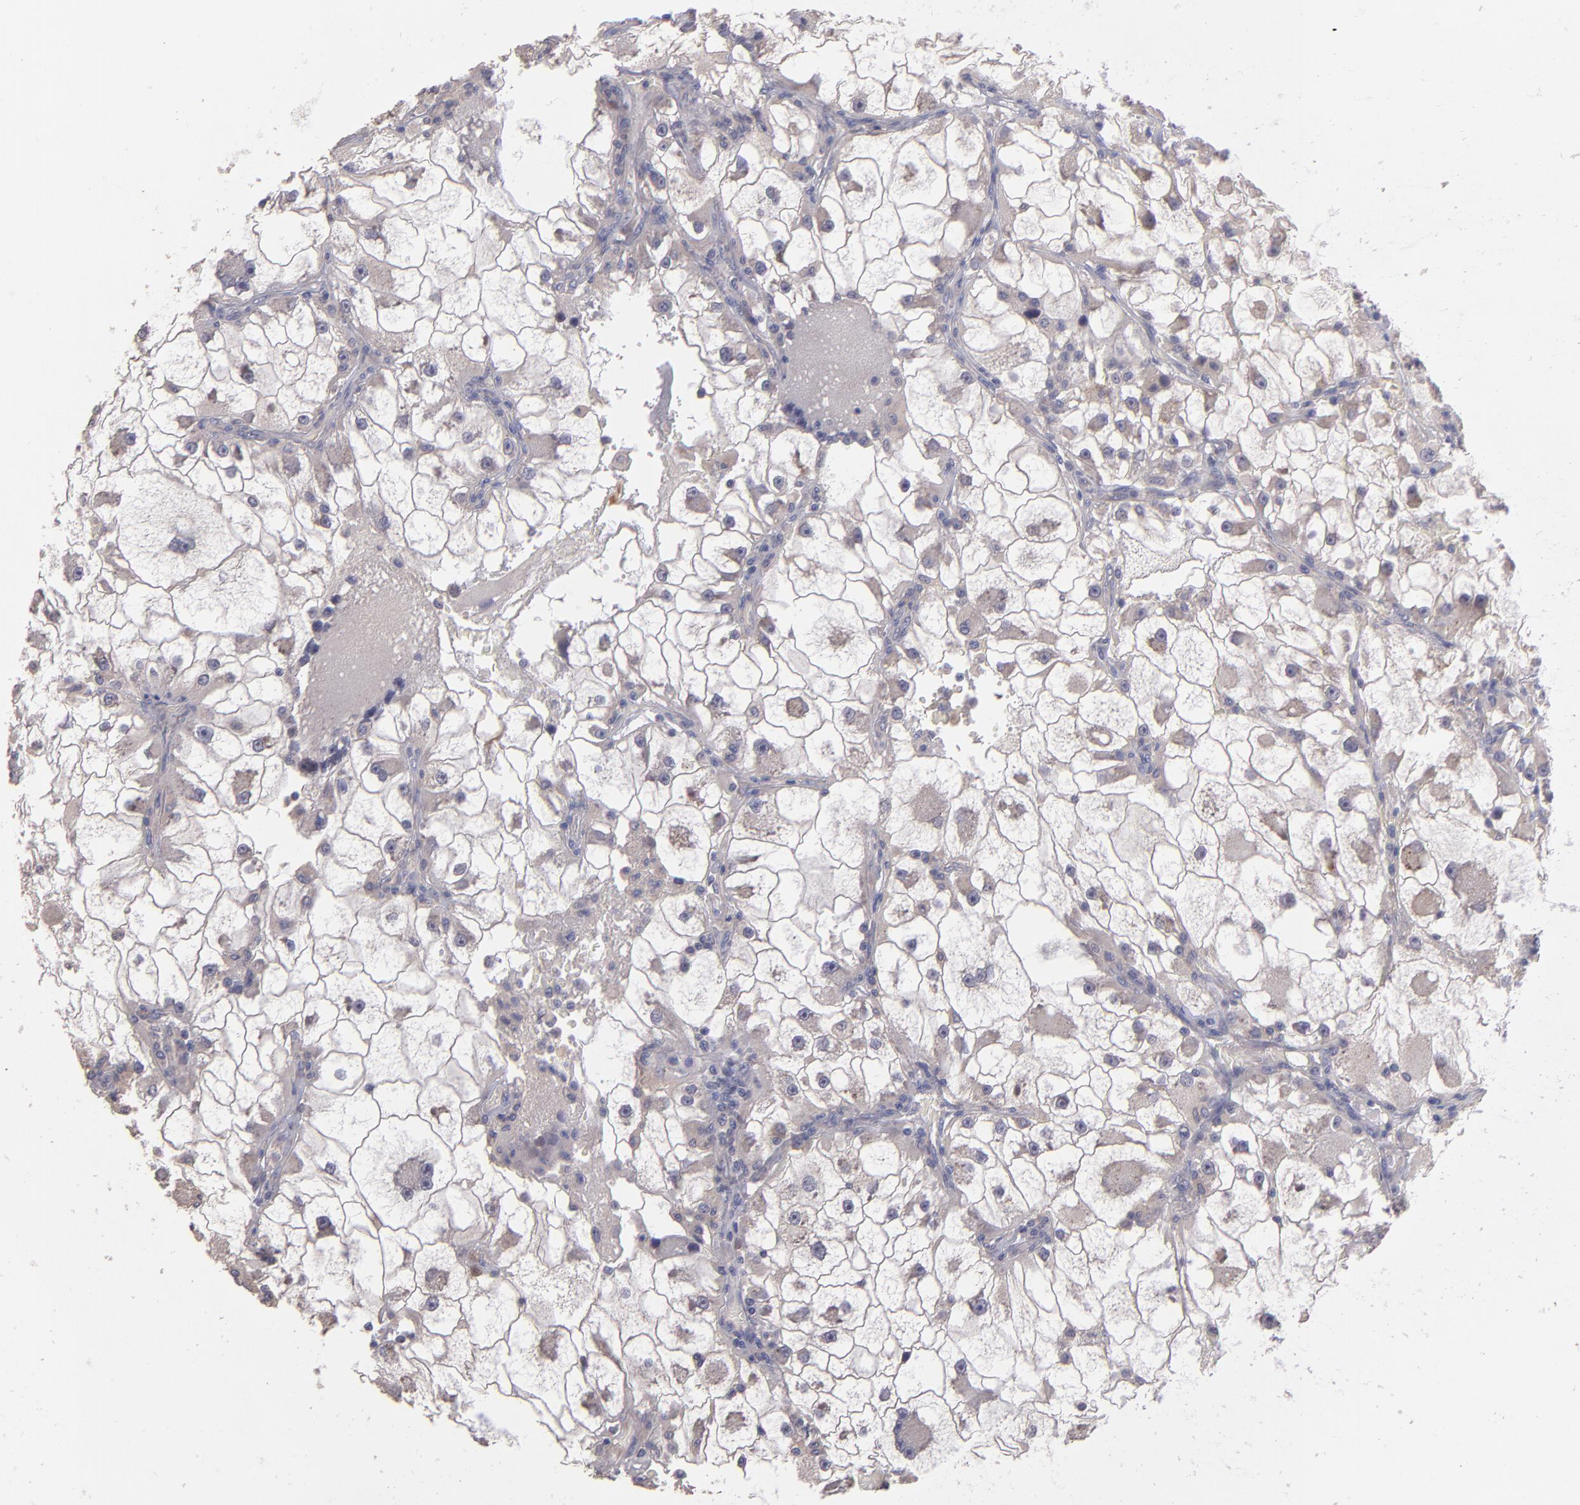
{"staining": {"intensity": "negative", "quantity": "none", "location": "none"}, "tissue": "renal cancer", "cell_type": "Tumor cells", "image_type": "cancer", "snomed": [{"axis": "morphology", "description": "Adenocarcinoma, NOS"}, {"axis": "topography", "description": "Kidney"}], "caption": "Histopathology image shows no significant protein expression in tumor cells of renal cancer (adenocarcinoma).", "gene": "GNAZ", "patient": {"sex": "female", "age": 73}}